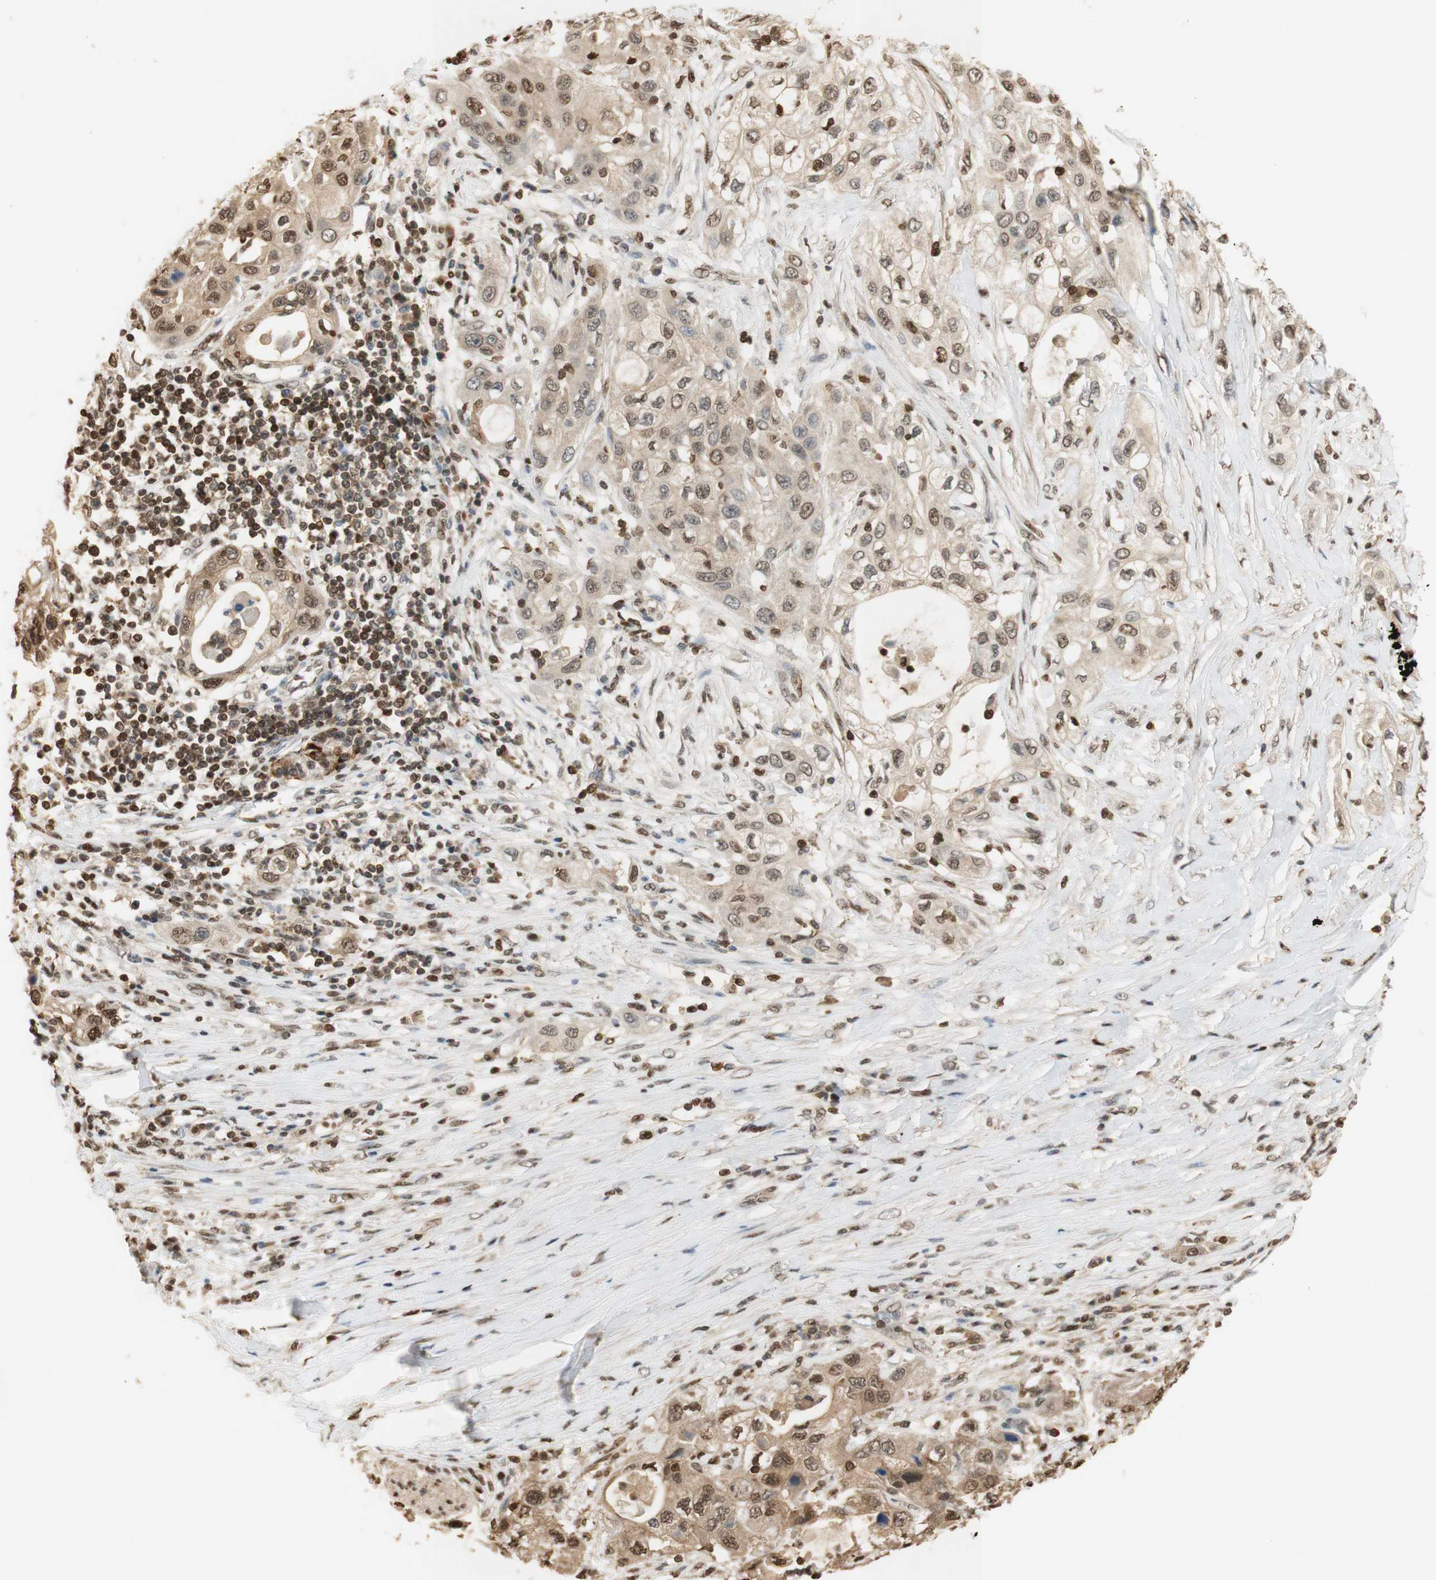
{"staining": {"intensity": "moderate", "quantity": ">75%", "location": "cytoplasmic/membranous,nuclear"}, "tissue": "pancreatic cancer", "cell_type": "Tumor cells", "image_type": "cancer", "snomed": [{"axis": "morphology", "description": "Adenocarcinoma, NOS"}, {"axis": "topography", "description": "Pancreas"}], "caption": "Brown immunohistochemical staining in human pancreatic cancer (adenocarcinoma) exhibits moderate cytoplasmic/membranous and nuclear positivity in approximately >75% of tumor cells.", "gene": "NAP1L4", "patient": {"sex": "female", "age": 70}}